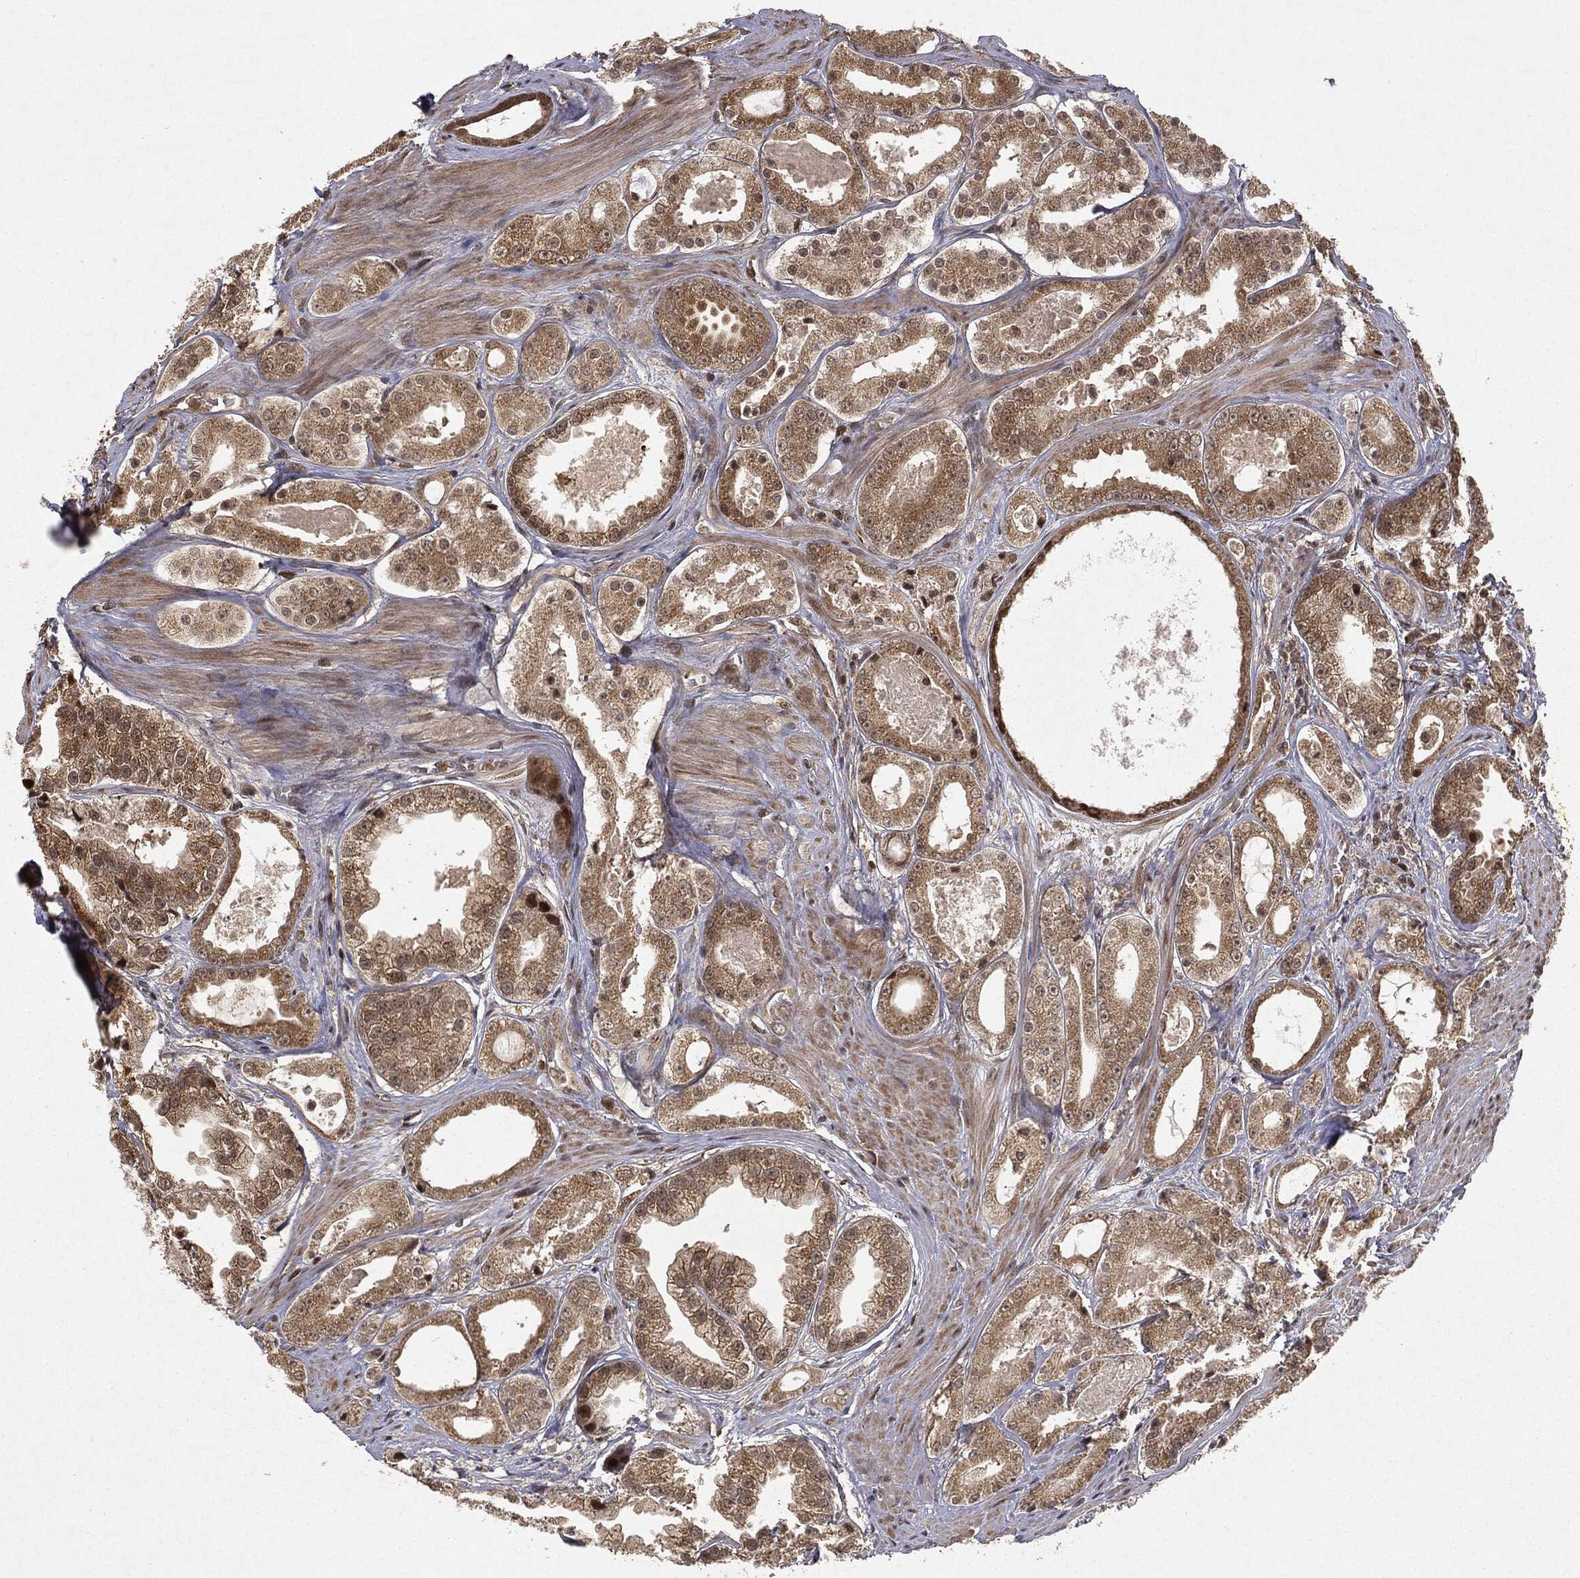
{"staining": {"intensity": "weak", "quantity": ">75%", "location": "cytoplasmic/membranous"}, "tissue": "prostate cancer", "cell_type": "Tumor cells", "image_type": "cancer", "snomed": [{"axis": "morphology", "description": "Adenocarcinoma, NOS"}, {"axis": "topography", "description": "Prostate"}], "caption": "Protein expression analysis of prostate cancer (adenocarcinoma) exhibits weak cytoplasmic/membranous staining in about >75% of tumor cells. Immunohistochemistry (ihc) stains the protein in brown and the nuclei are stained blue.", "gene": "ZNHIT6", "patient": {"sex": "male", "age": 61}}